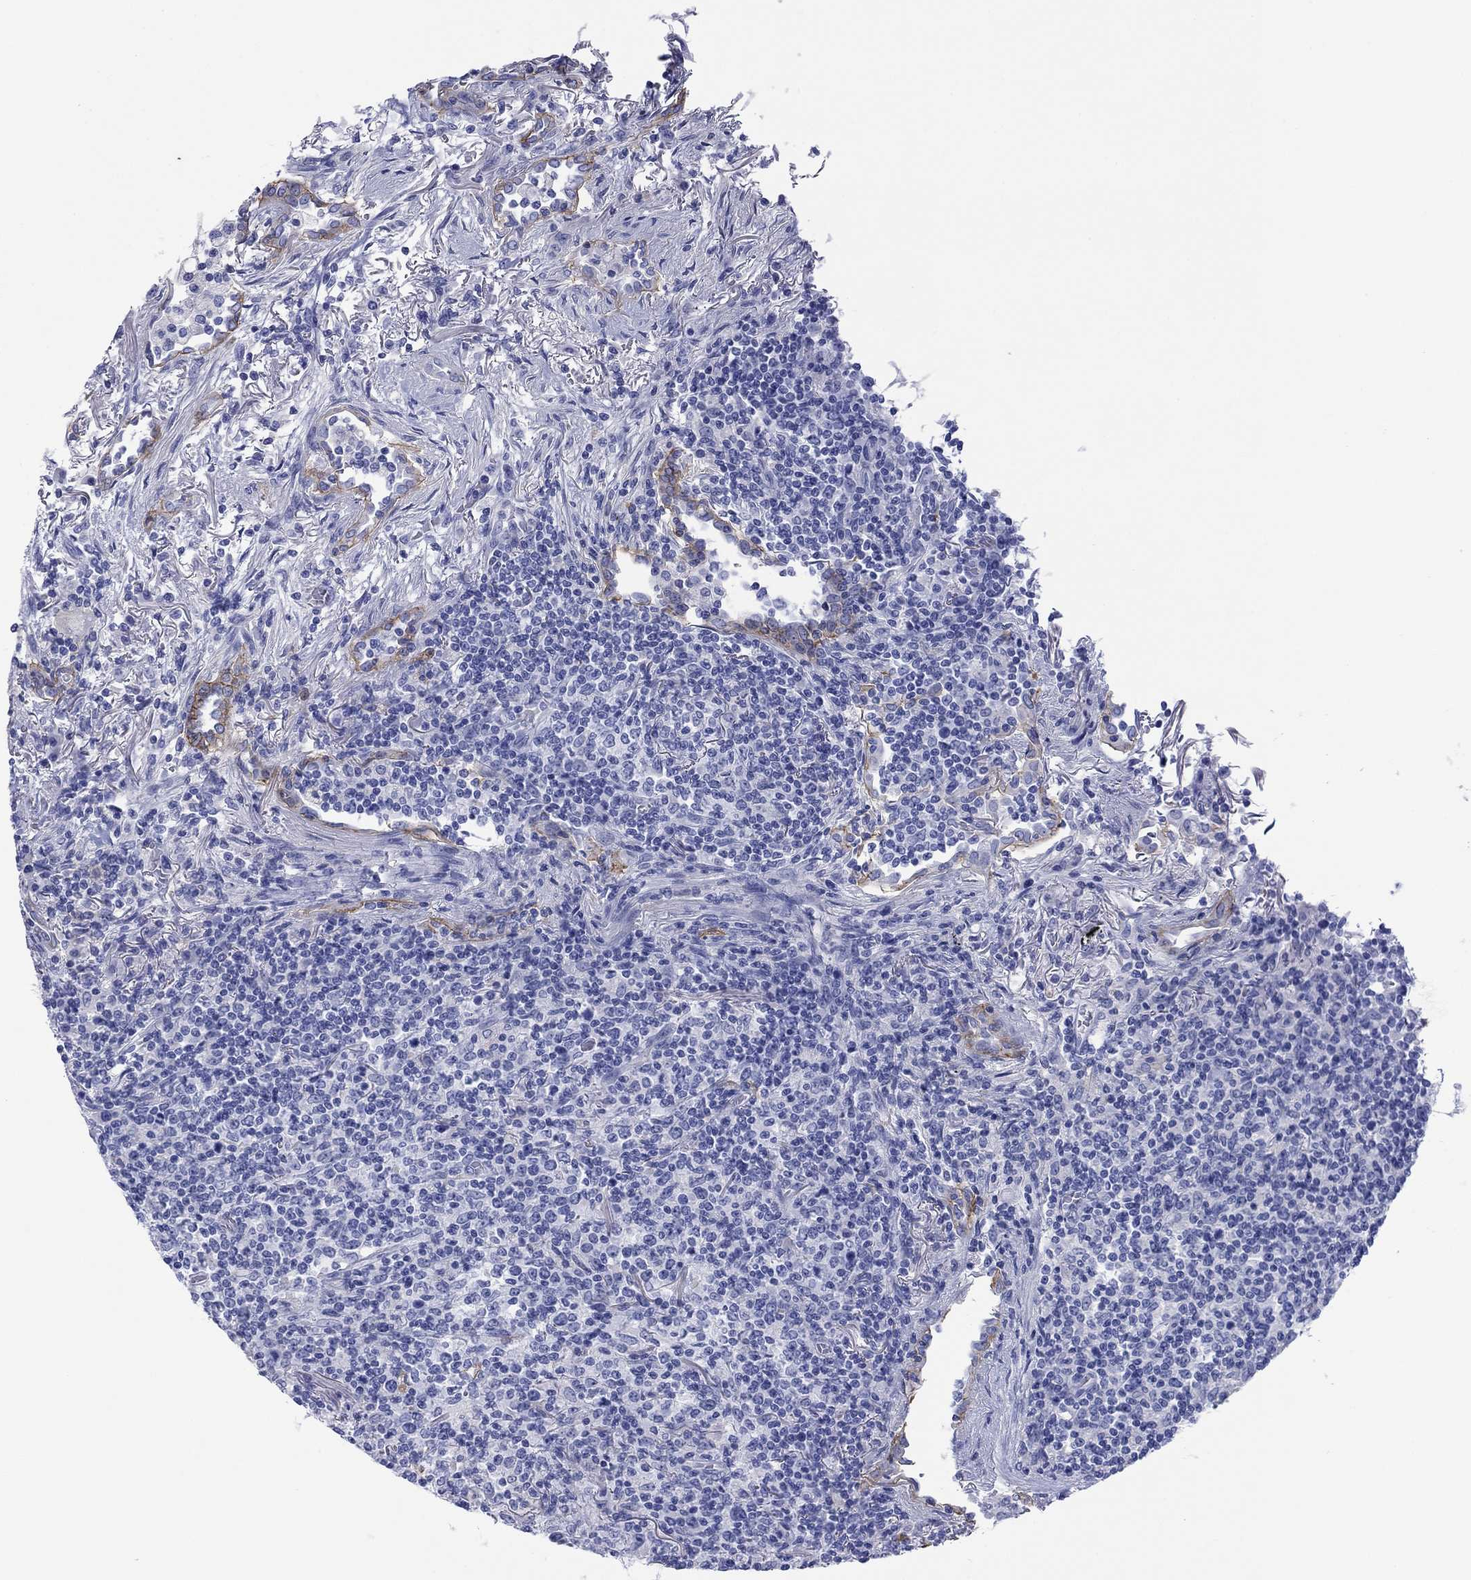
{"staining": {"intensity": "negative", "quantity": "none", "location": "none"}, "tissue": "lymphoma", "cell_type": "Tumor cells", "image_type": "cancer", "snomed": [{"axis": "morphology", "description": "Malignant lymphoma, non-Hodgkin's type, High grade"}, {"axis": "topography", "description": "Lung"}], "caption": "The immunohistochemistry micrograph has no significant positivity in tumor cells of malignant lymphoma, non-Hodgkin's type (high-grade) tissue.", "gene": "ATP1B1", "patient": {"sex": "male", "age": 79}}